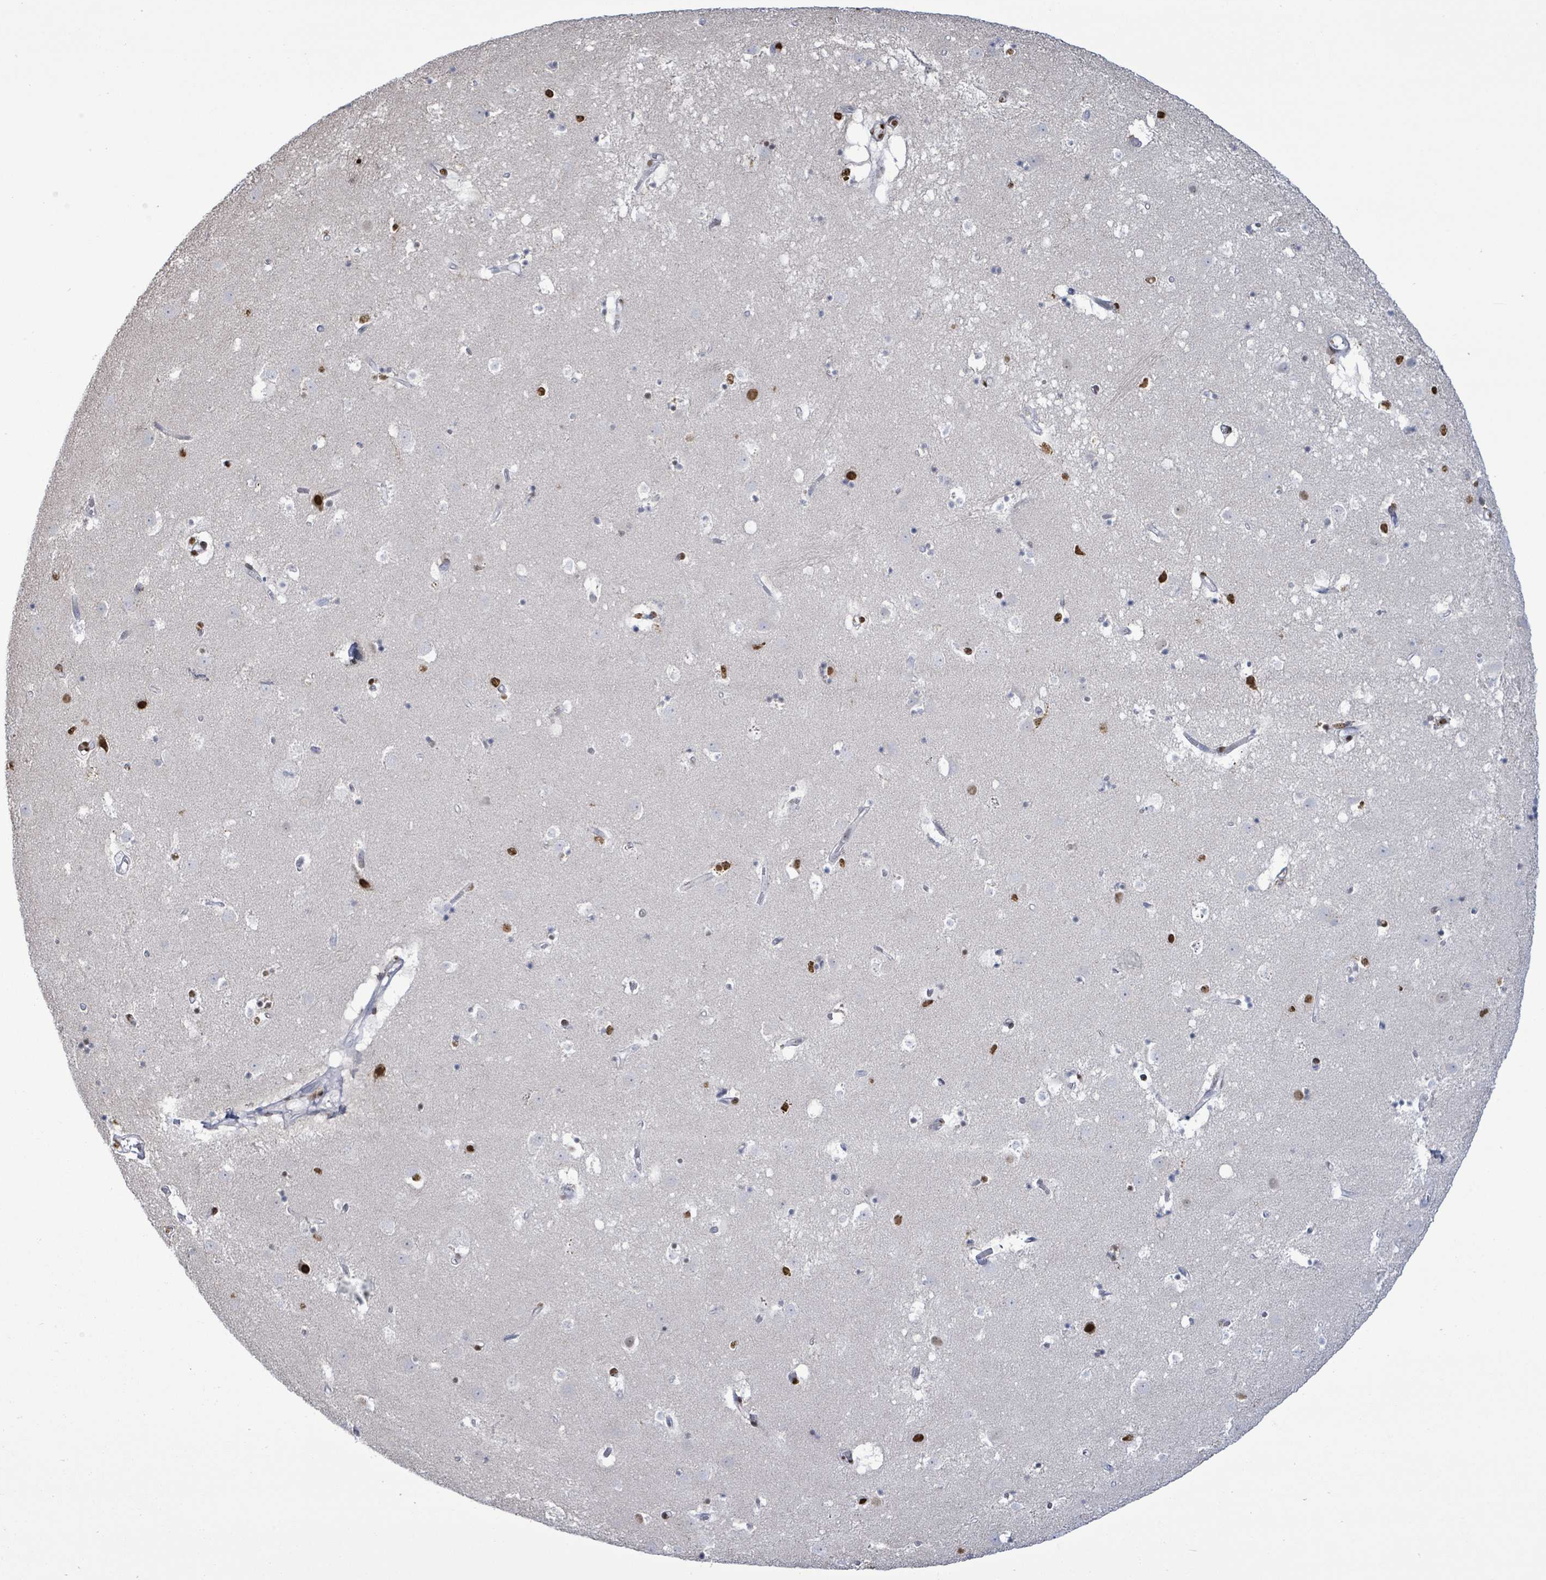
{"staining": {"intensity": "strong", "quantity": "<25%", "location": "nuclear"}, "tissue": "caudate", "cell_type": "Glial cells", "image_type": "normal", "snomed": [{"axis": "morphology", "description": "Normal tissue, NOS"}, {"axis": "topography", "description": "Lateral ventricle wall"}], "caption": "Benign caudate exhibits strong nuclear positivity in about <25% of glial cells, visualized by immunohistochemistry.", "gene": "SAMD14", "patient": {"sex": "male", "age": 58}}